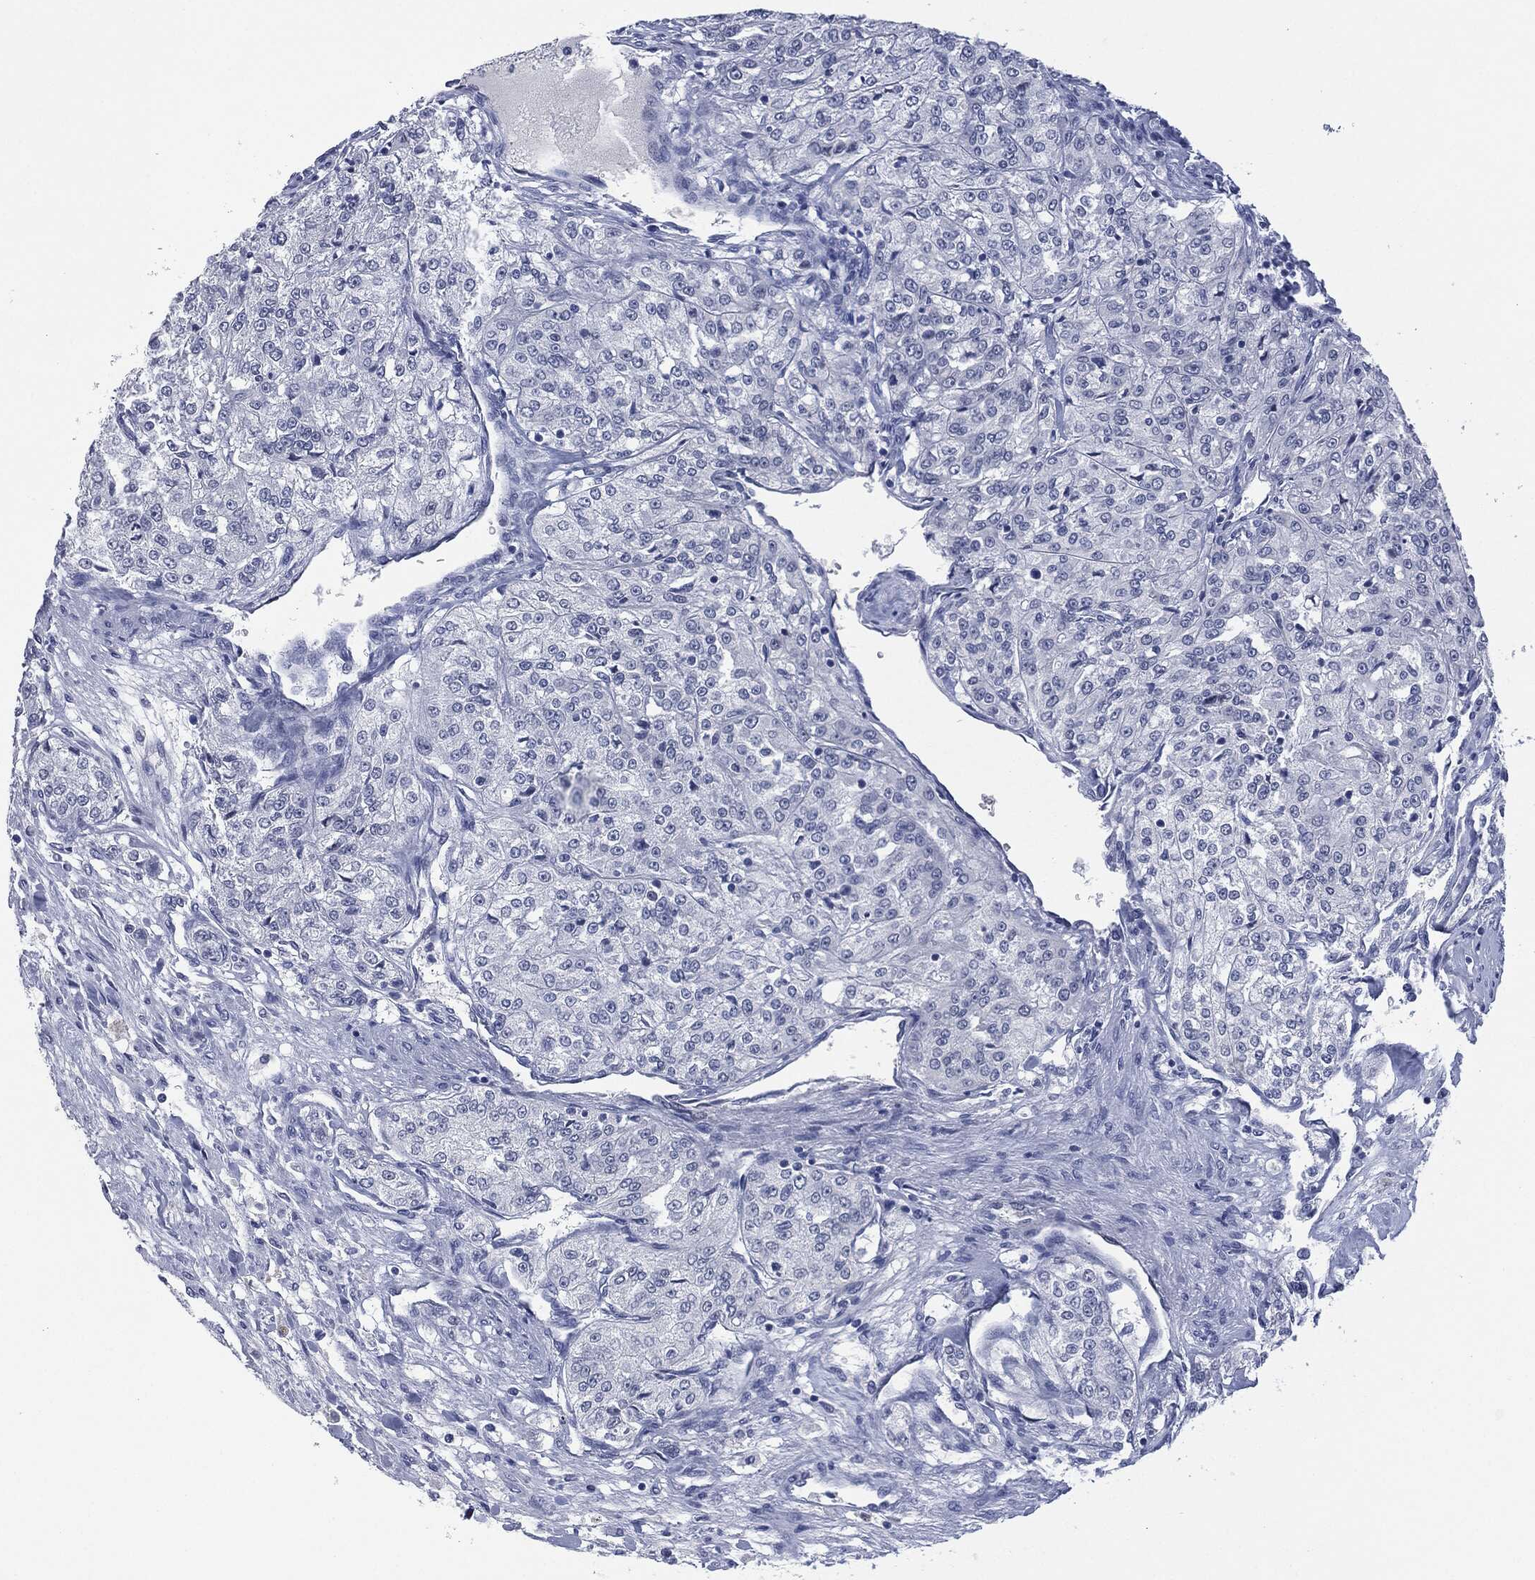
{"staining": {"intensity": "negative", "quantity": "none", "location": "none"}, "tissue": "renal cancer", "cell_type": "Tumor cells", "image_type": "cancer", "snomed": [{"axis": "morphology", "description": "Adenocarcinoma, NOS"}, {"axis": "topography", "description": "Kidney"}], "caption": "There is no significant staining in tumor cells of renal cancer (adenocarcinoma).", "gene": "MUC16", "patient": {"sex": "female", "age": 63}}